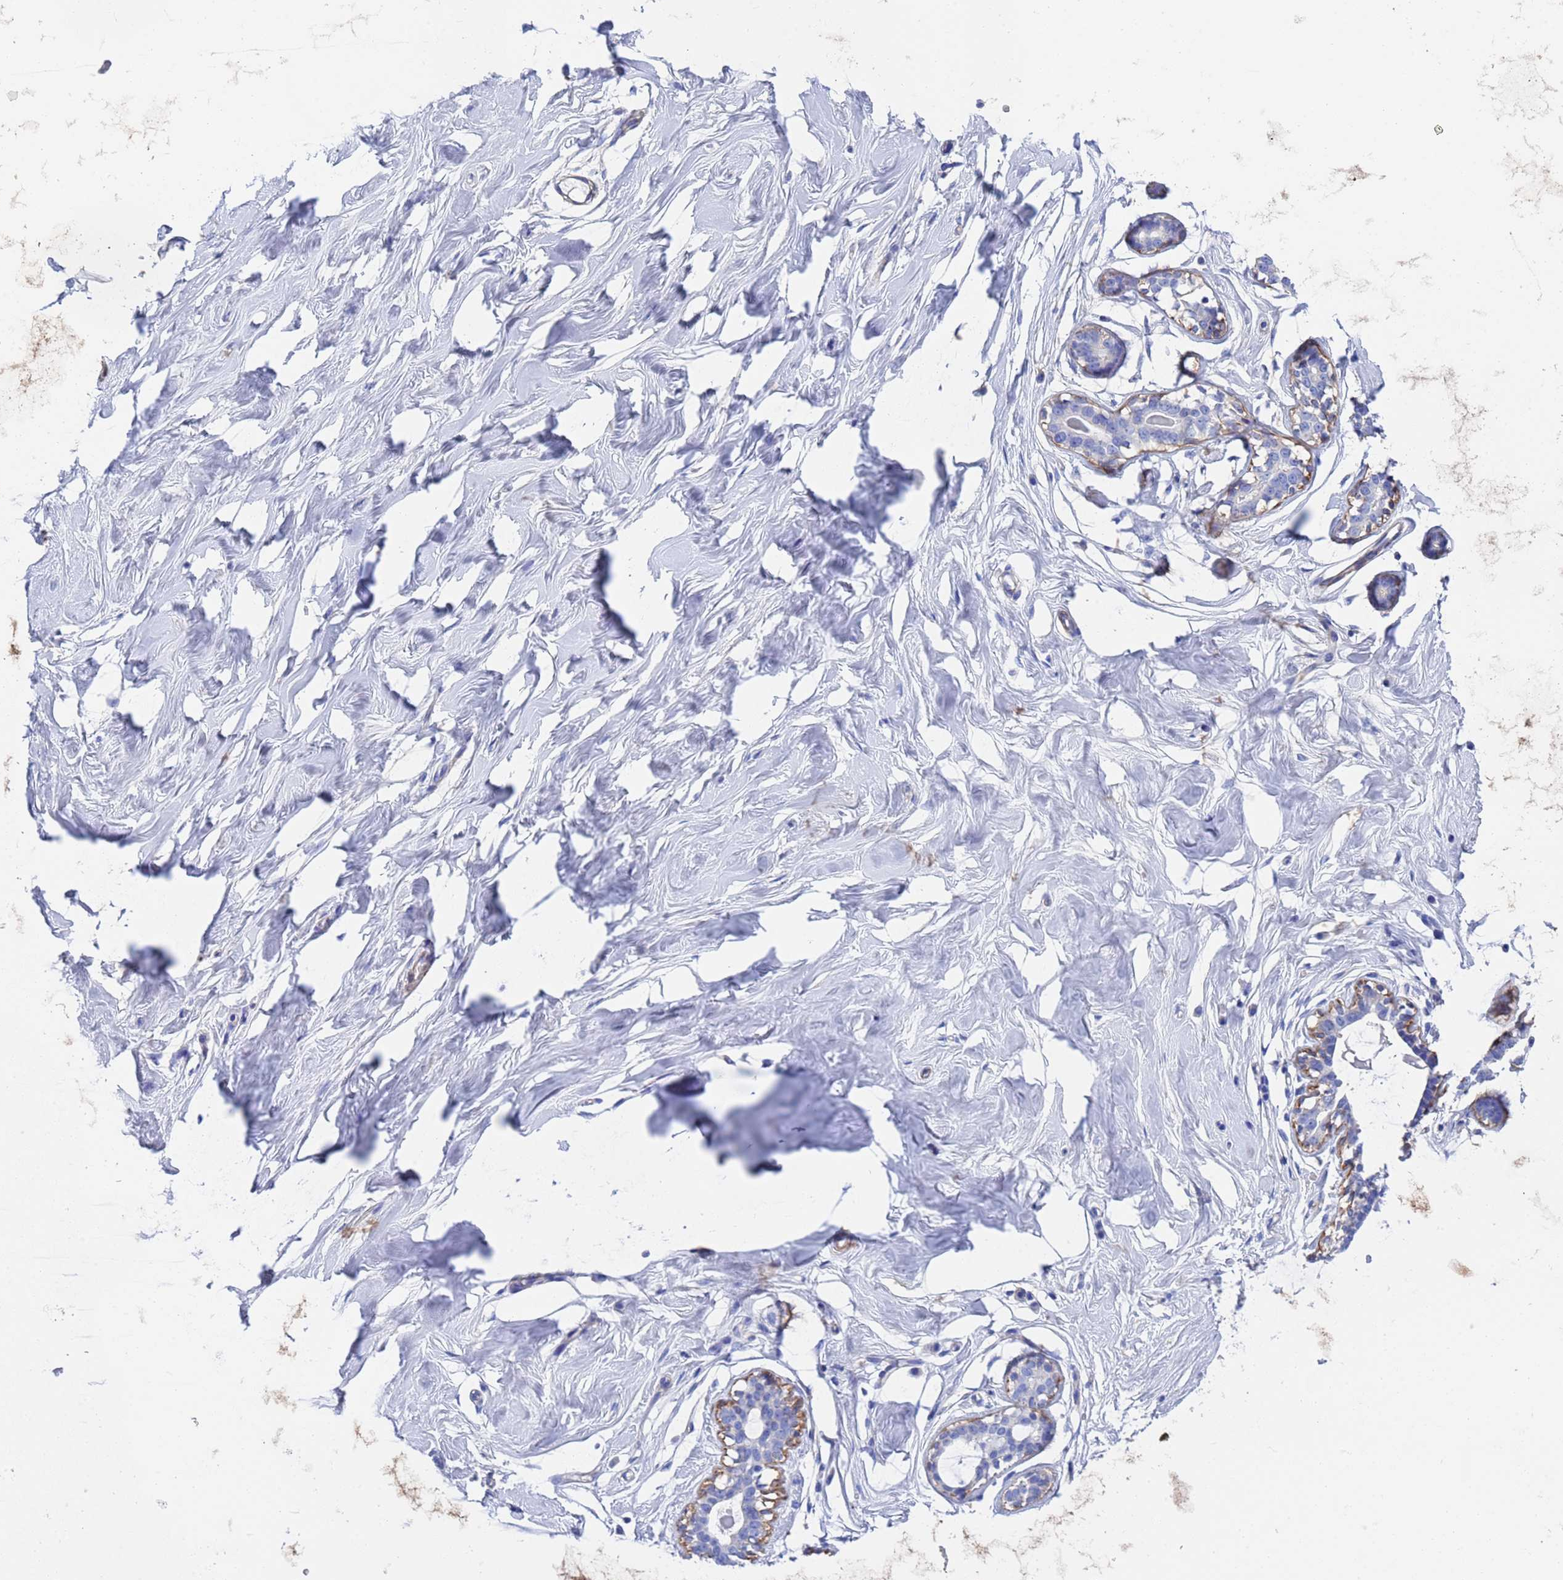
{"staining": {"intensity": "negative", "quantity": "none", "location": "none"}, "tissue": "breast", "cell_type": "Adipocytes", "image_type": "normal", "snomed": [{"axis": "morphology", "description": "Normal tissue, NOS"}, {"axis": "morphology", "description": "Adenoma, NOS"}, {"axis": "topography", "description": "Breast"}], "caption": "High power microscopy image of an immunohistochemistry (IHC) histopathology image of unremarkable breast, revealing no significant positivity in adipocytes. (DAB immunohistochemistry with hematoxylin counter stain).", "gene": "CST1", "patient": {"sex": "female", "age": 23}}